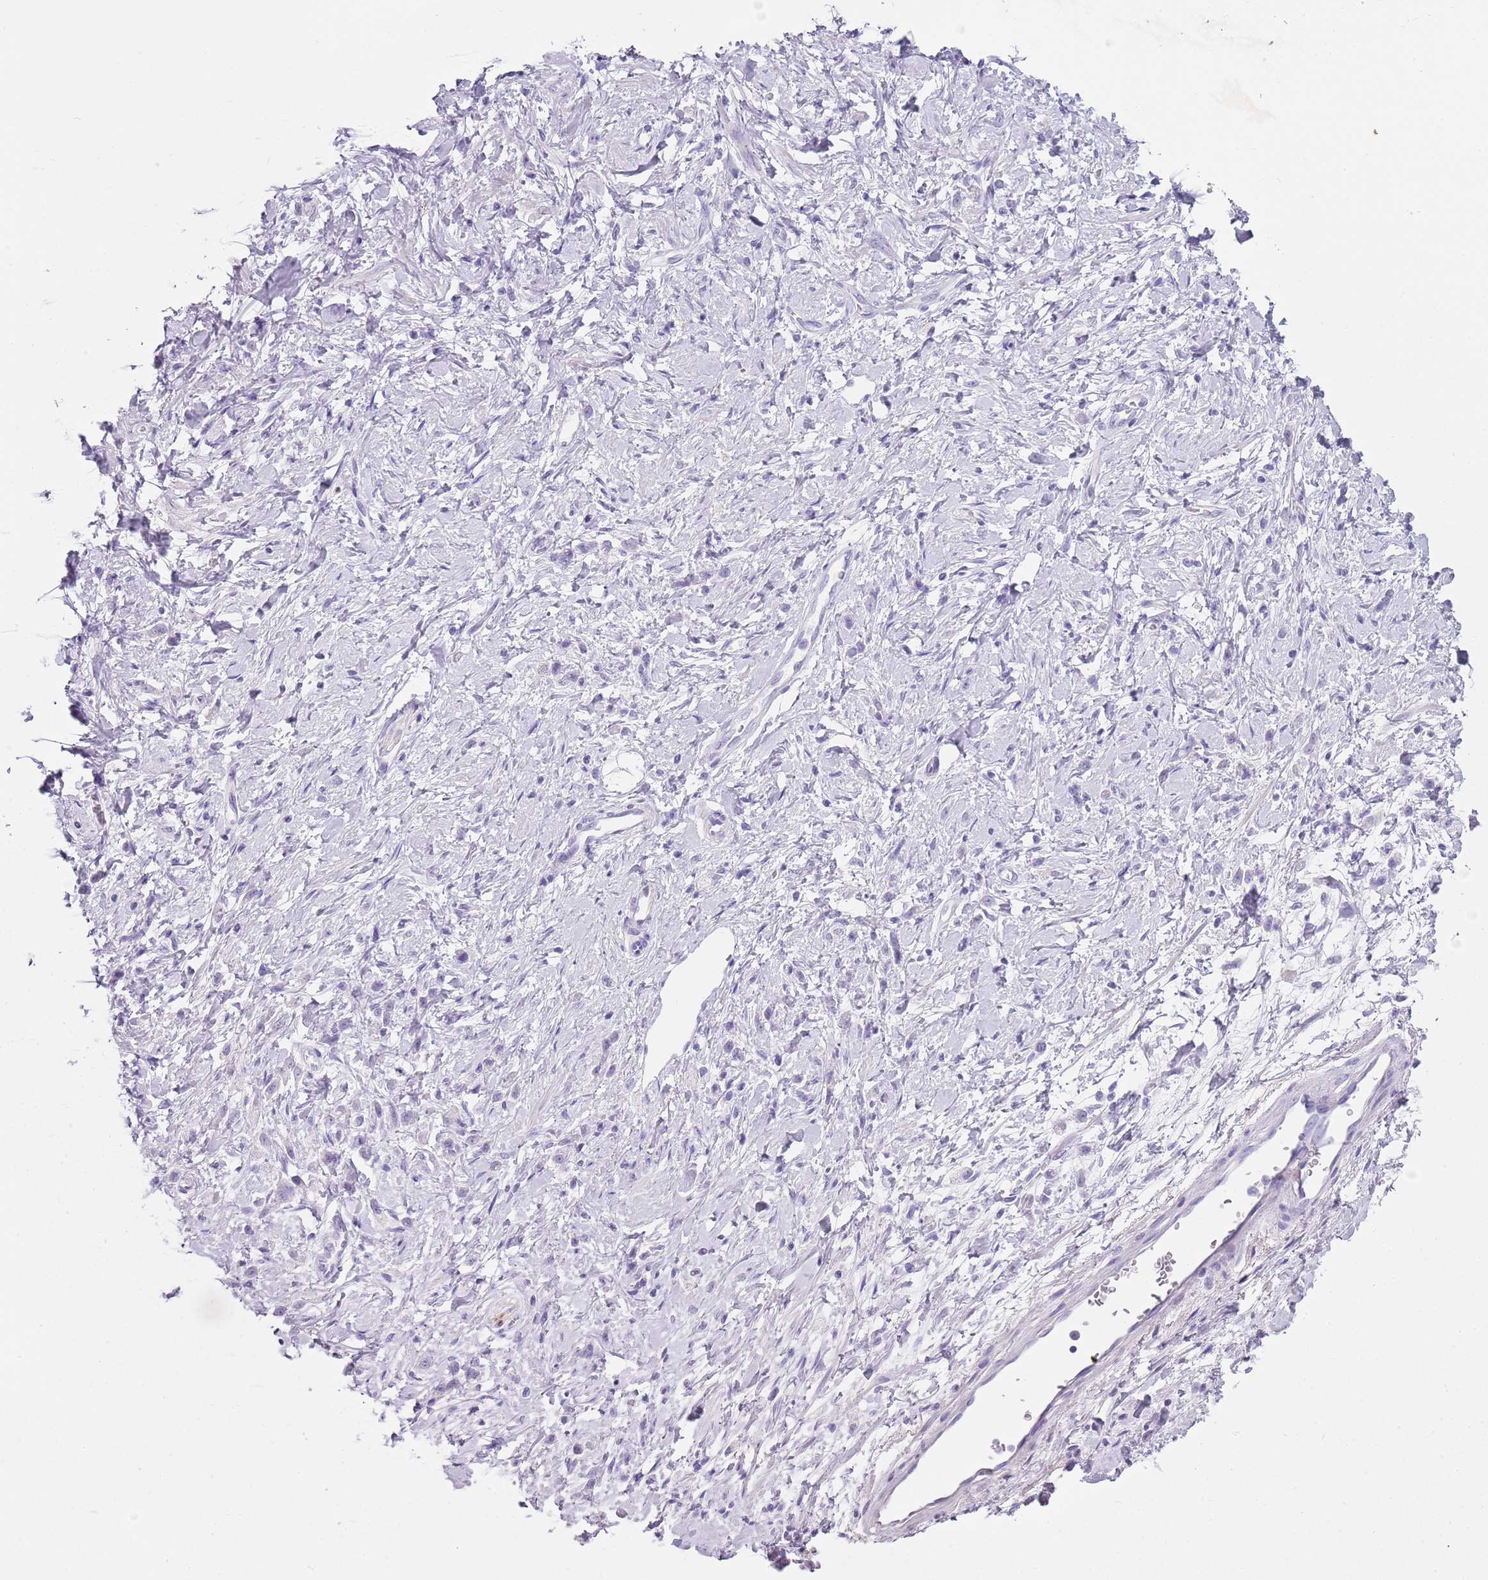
{"staining": {"intensity": "negative", "quantity": "none", "location": "none"}, "tissue": "stomach cancer", "cell_type": "Tumor cells", "image_type": "cancer", "snomed": [{"axis": "morphology", "description": "Adenocarcinoma, NOS"}, {"axis": "topography", "description": "Stomach"}], "caption": "Human stomach cancer stained for a protein using IHC displays no positivity in tumor cells.", "gene": "NBPF20", "patient": {"sex": "female", "age": 60}}